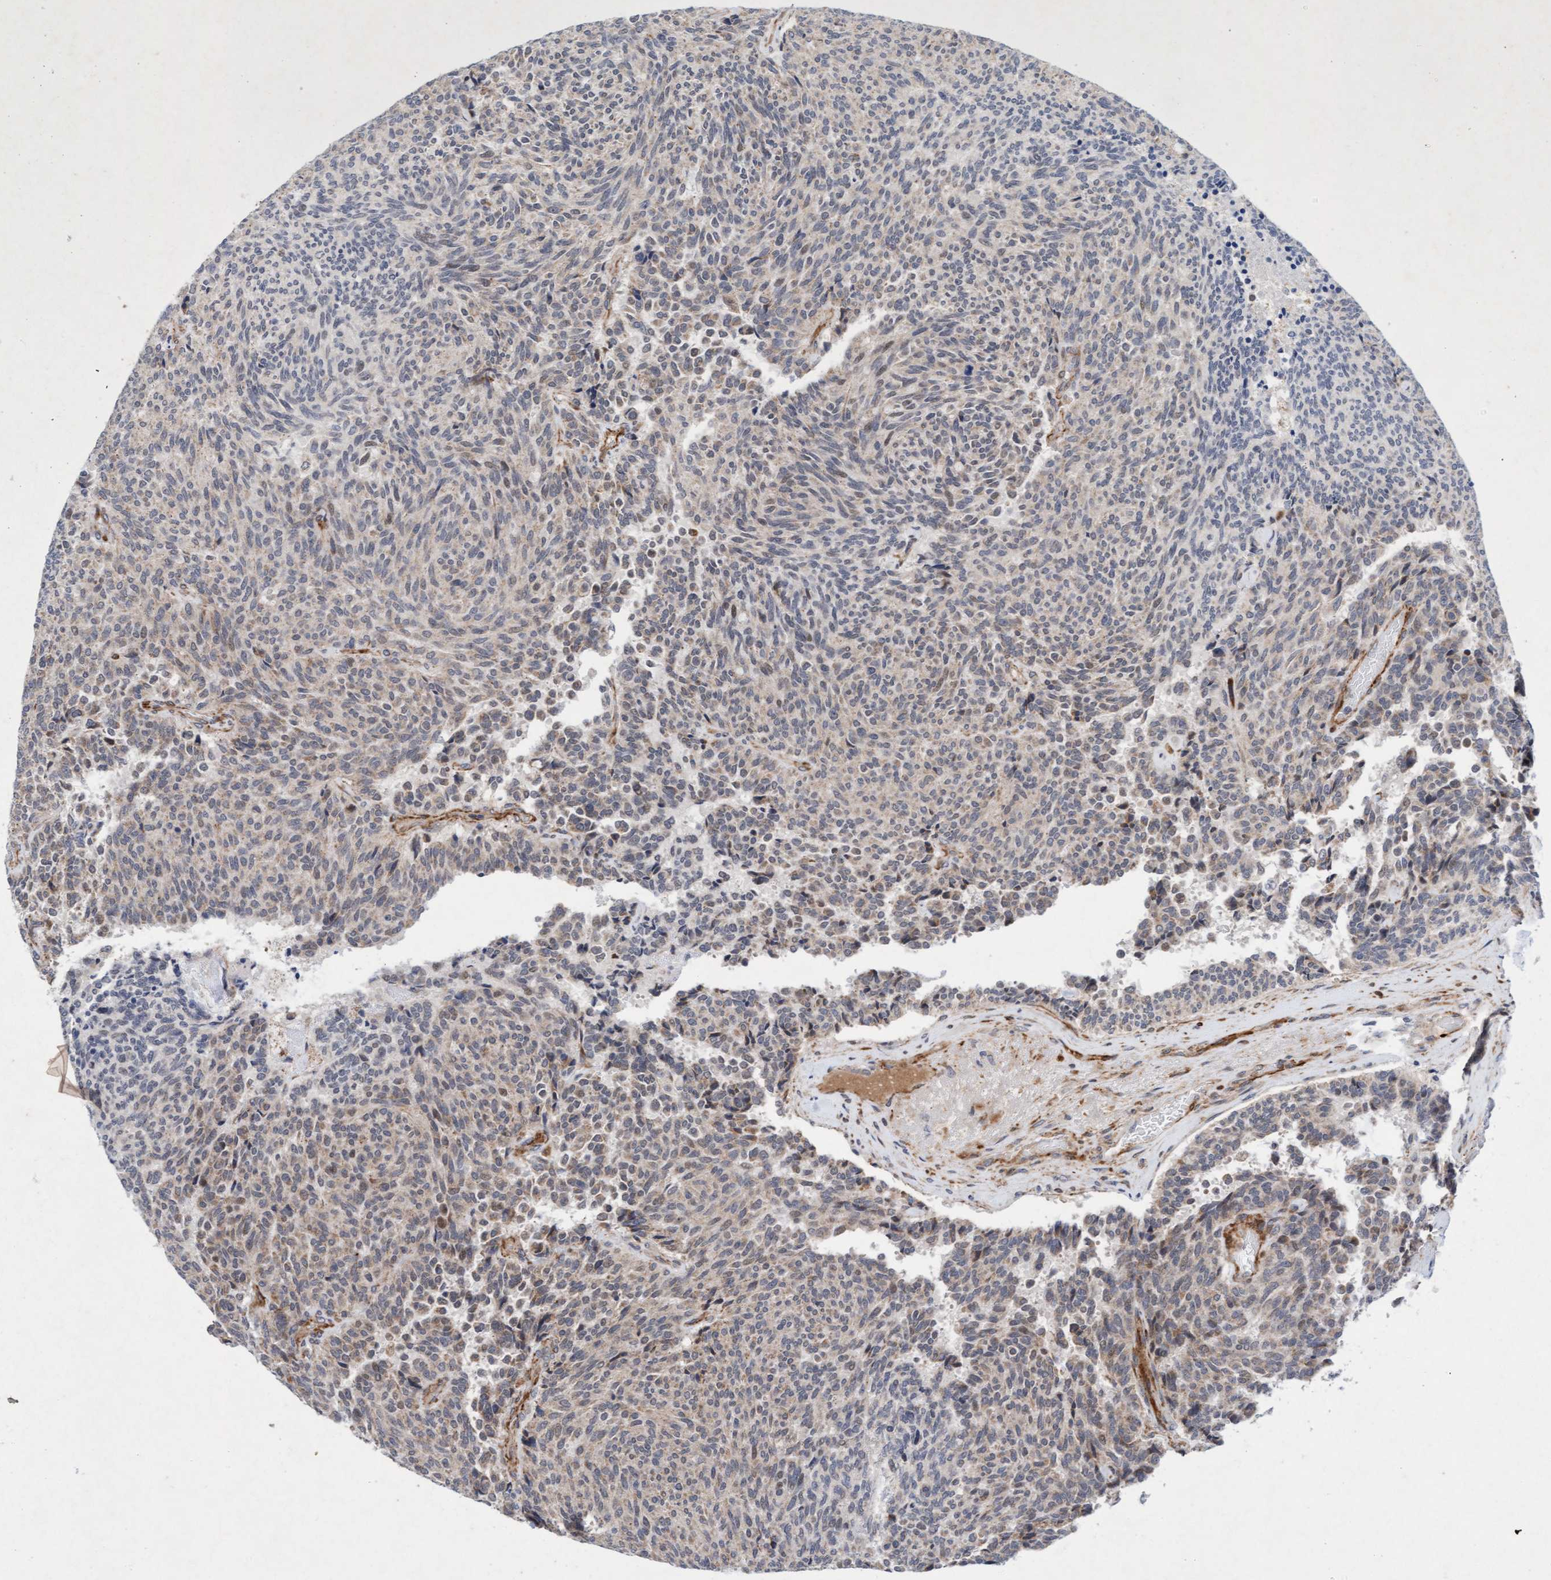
{"staining": {"intensity": "weak", "quantity": "<25%", "location": "cytoplasmic/membranous"}, "tissue": "carcinoid", "cell_type": "Tumor cells", "image_type": "cancer", "snomed": [{"axis": "morphology", "description": "Carcinoid, malignant, NOS"}, {"axis": "topography", "description": "Pancreas"}], "caption": "Immunohistochemical staining of human carcinoid demonstrates no significant staining in tumor cells.", "gene": "TMEM70", "patient": {"sex": "female", "age": 54}}